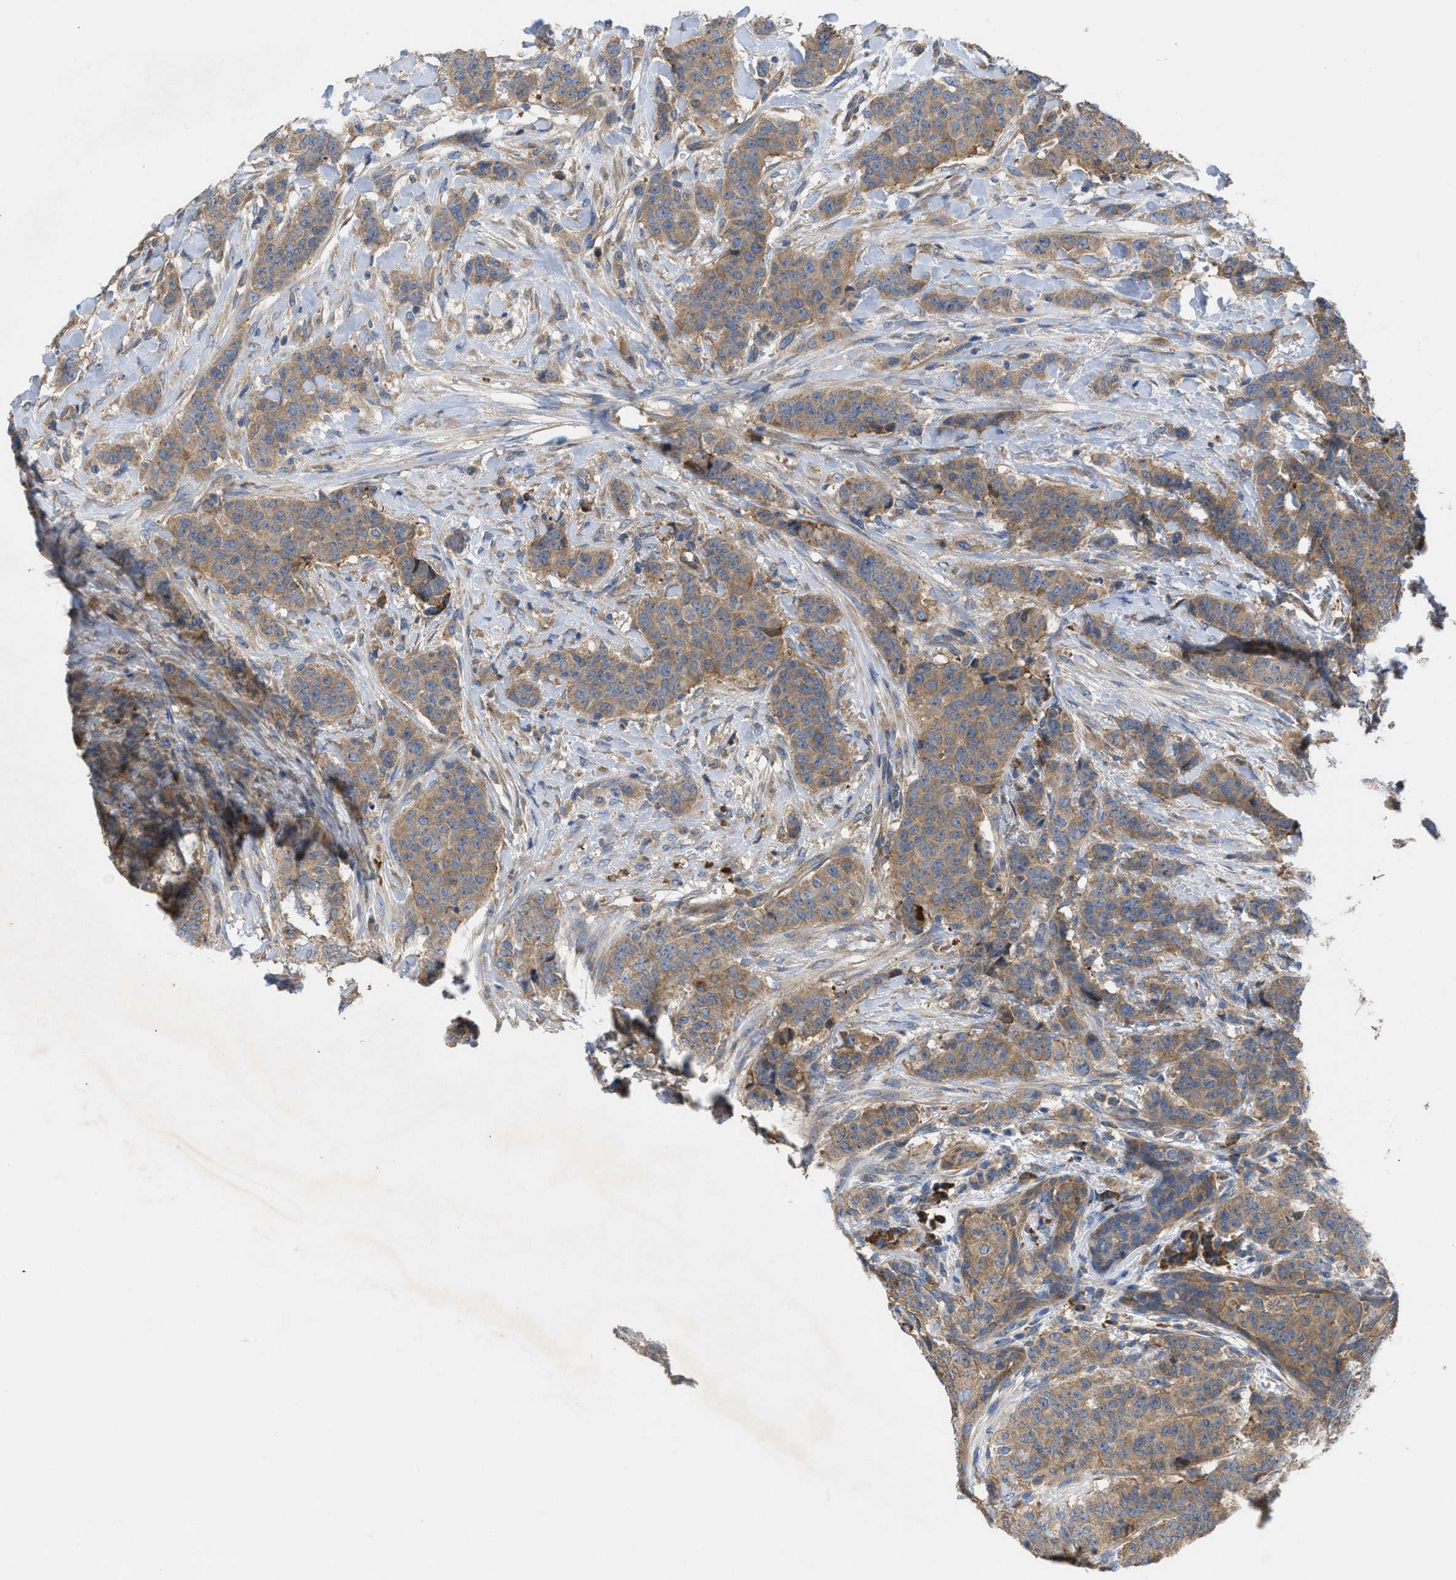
{"staining": {"intensity": "moderate", "quantity": ">75%", "location": "cytoplasmic/membranous"}, "tissue": "breast cancer", "cell_type": "Tumor cells", "image_type": "cancer", "snomed": [{"axis": "morphology", "description": "Normal tissue, NOS"}, {"axis": "morphology", "description": "Duct carcinoma"}, {"axis": "topography", "description": "Breast"}], "caption": "This image displays breast invasive ductal carcinoma stained with immunohistochemistry to label a protein in brown. The cytoplasmic/membranous of tumor cells show moderate positivity for the protein. Nuclei are counter-stained blue.", "gene": "TMEM131", "patient": {"sex": "female", "age": 40}}